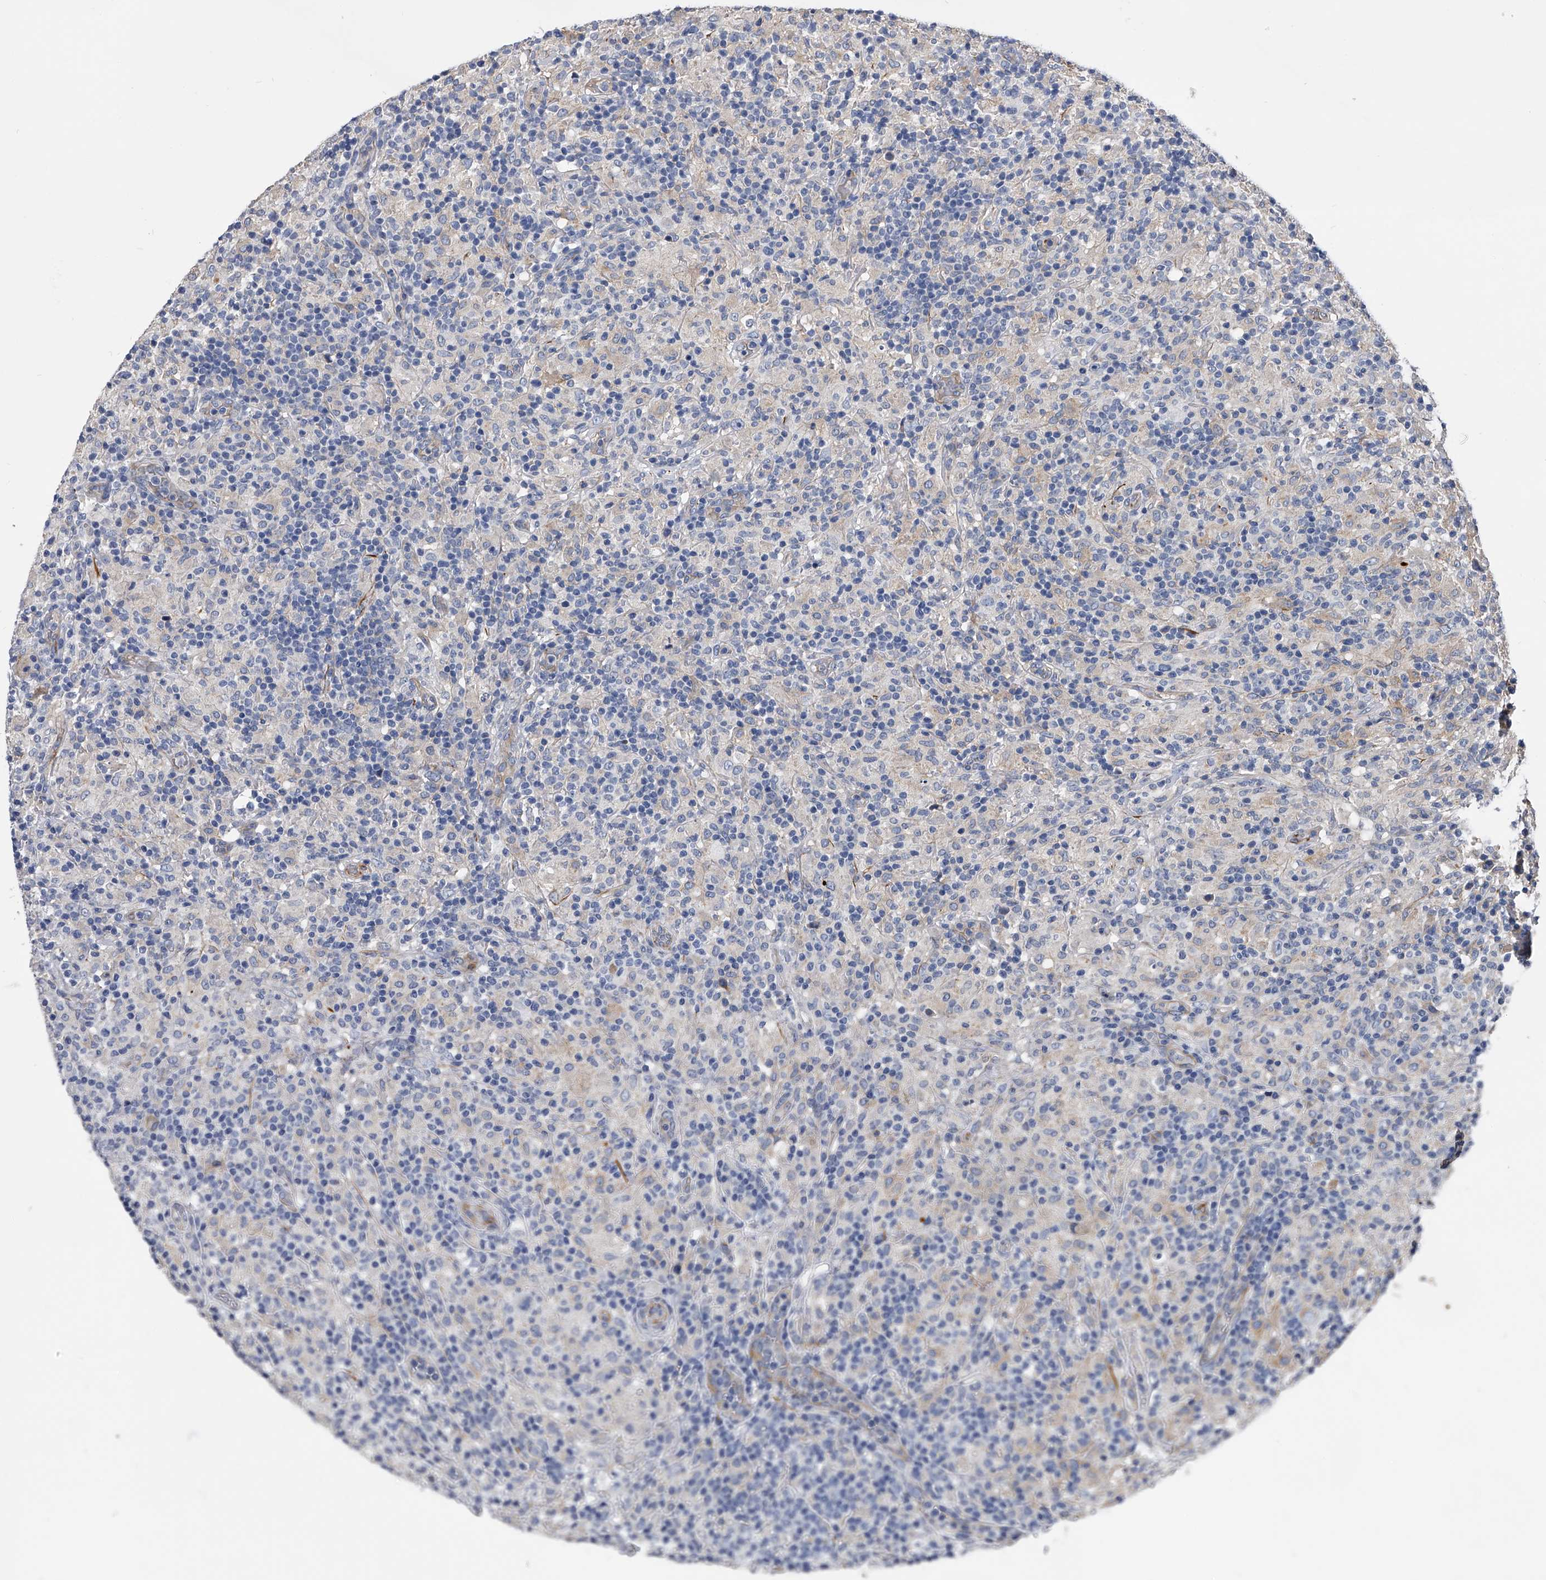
{"staining": {"intensity": "negative", "quantity": "none", "location": "none"}, "tissue": "lymphoma", "cell_type": "Tumor cells", "image_type": "cancer", "snomed": [{"axis": "morphology", "description": "Hodgkin's disease, NOS"}, {"axis": "topography", "description": "Lymph node"}], "caption": "The micrograph shows no significant positivity in tumor cells of lymphoma. (Immunohistochemistry, brightfield microscopy, high magnification).", "gene": "EFCAB7", "patient": {"sex": "male", "age": 70}}